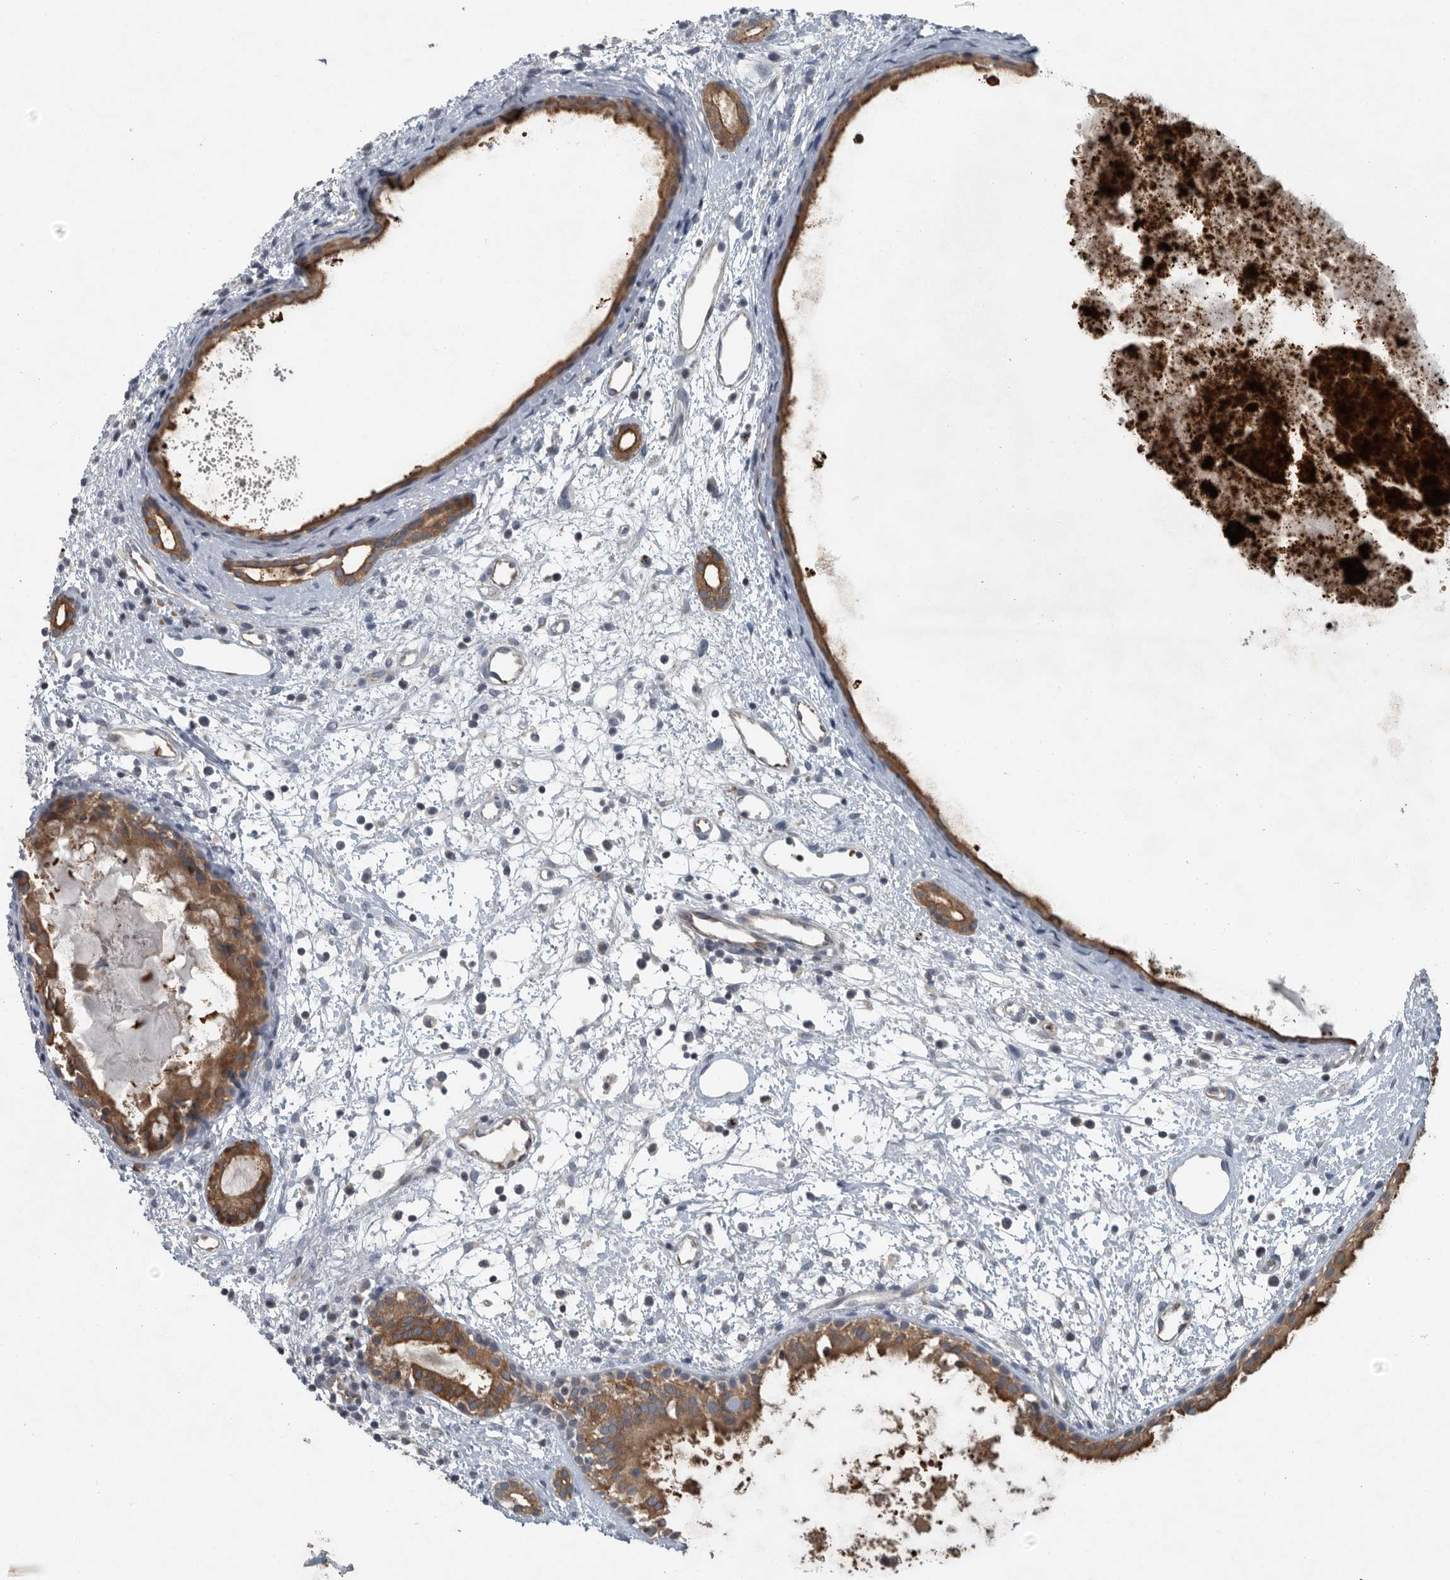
{"staining": {"intensity": "moderate", "quantity": ">75%", "location": "cytoplasmic/membranous"}, "tissue": "nasopharynx", "cell_type": "Respiratory epithelial cells", "image_type": "normal", "snomed": [{"axis": "morphology", "description": "Normal tissue, NOS"}, {"axis": "topography", "description": "Nasopharynx"}], "caption": "The histopathology image exhibits staining of normal nasopharynx, revealing moderate cytoplasmic/membranous protein expression (brown color) within respiratory epithelial cells.", "gene": "MPP3", "patient": {"sex": "male", "age": 22}}